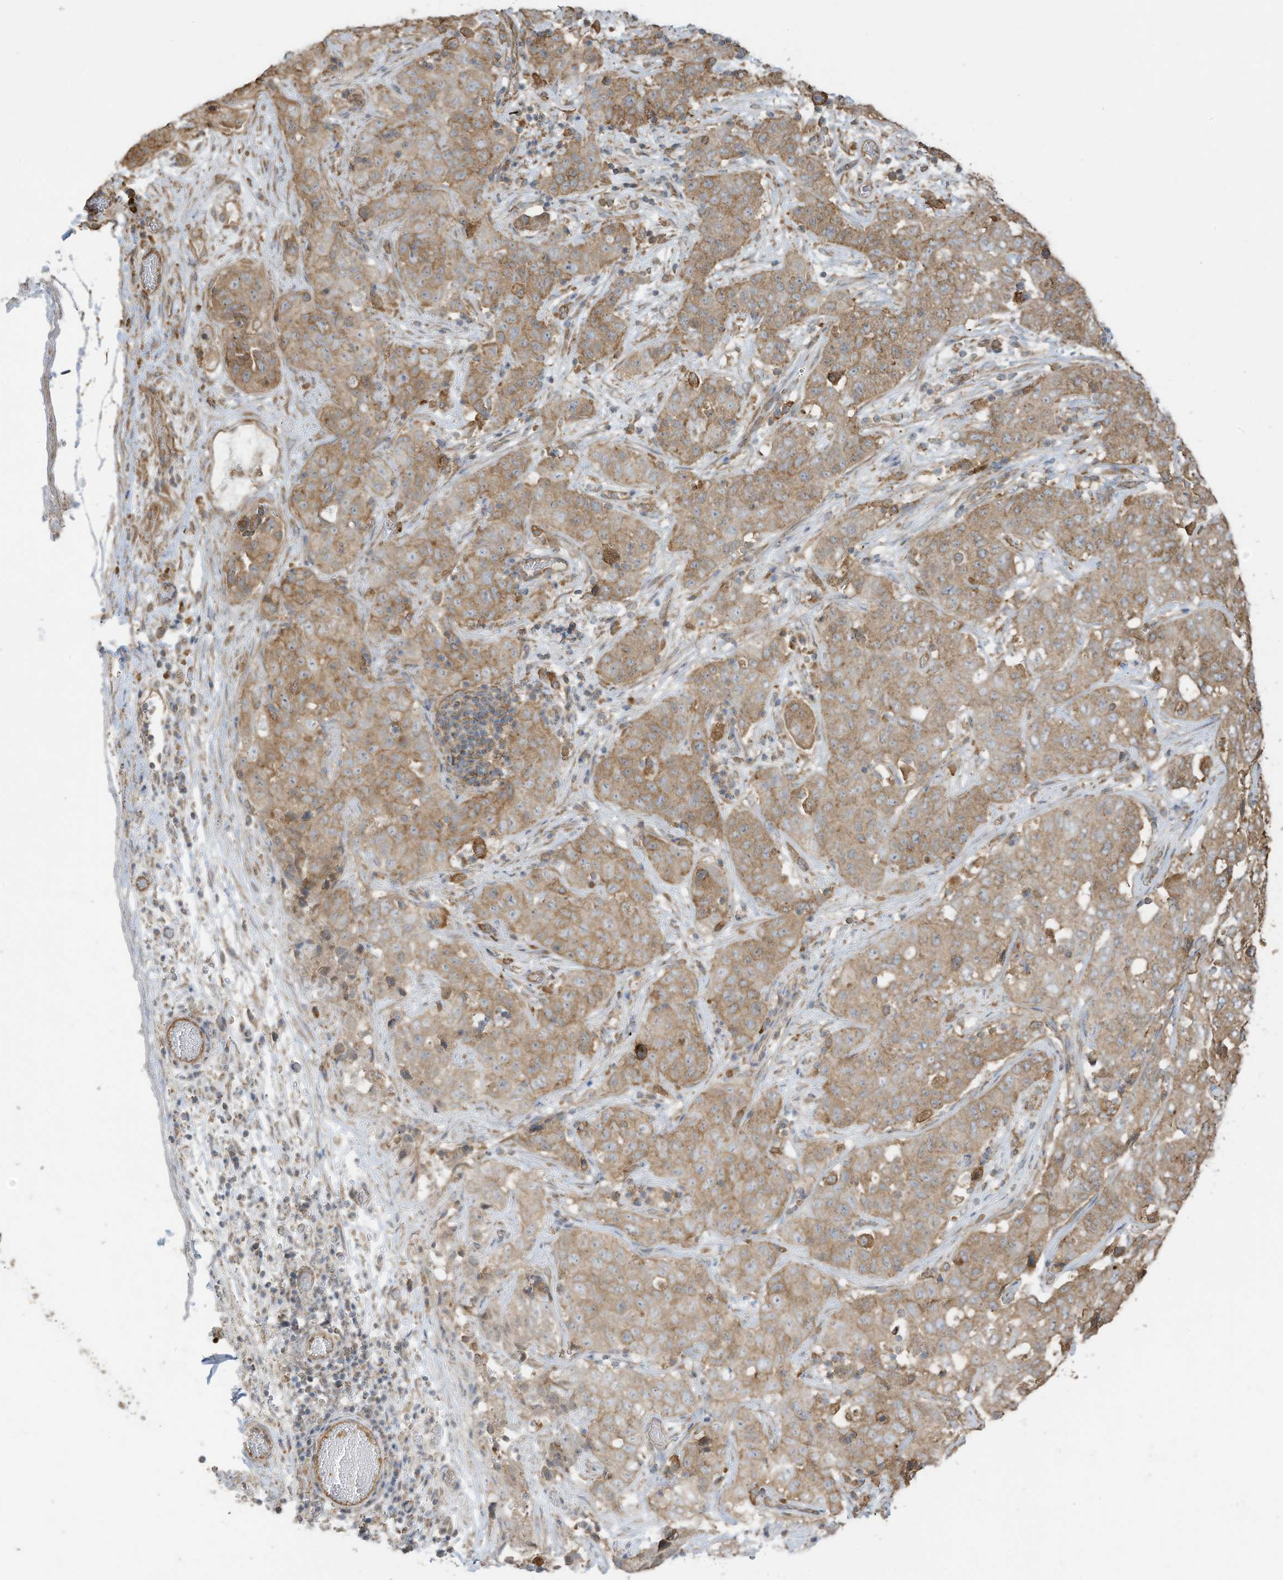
{"staining": {"intensity": "moderate", "quantity": ">75%", "location": "cytoplasmic/membranous"}, "tissue": "stomach cancer", "cell_type": "Tumor cells", "image_type": "cancer", "snomed": [{"axis": "morphology", "description": "Normal tissue, NOS"}, {"axis": "morphology", "description": "Adenocarcinoma, NOS"}, {"axis": "topography", "description": "Lymph node"}, {"axis": "topography", "description": "Stomach"}], "caption": "Adenocarcinoma (stomach) tissue displays moderate cytoplasmic/membranous expression in approximately >75% of tumor cells, visualized by immunohistochemistry. The protein is shown in brown color, while the nuclei are stained blue.", "gene": "CGAS", "patient": {"sex": "male", "age": 48}}